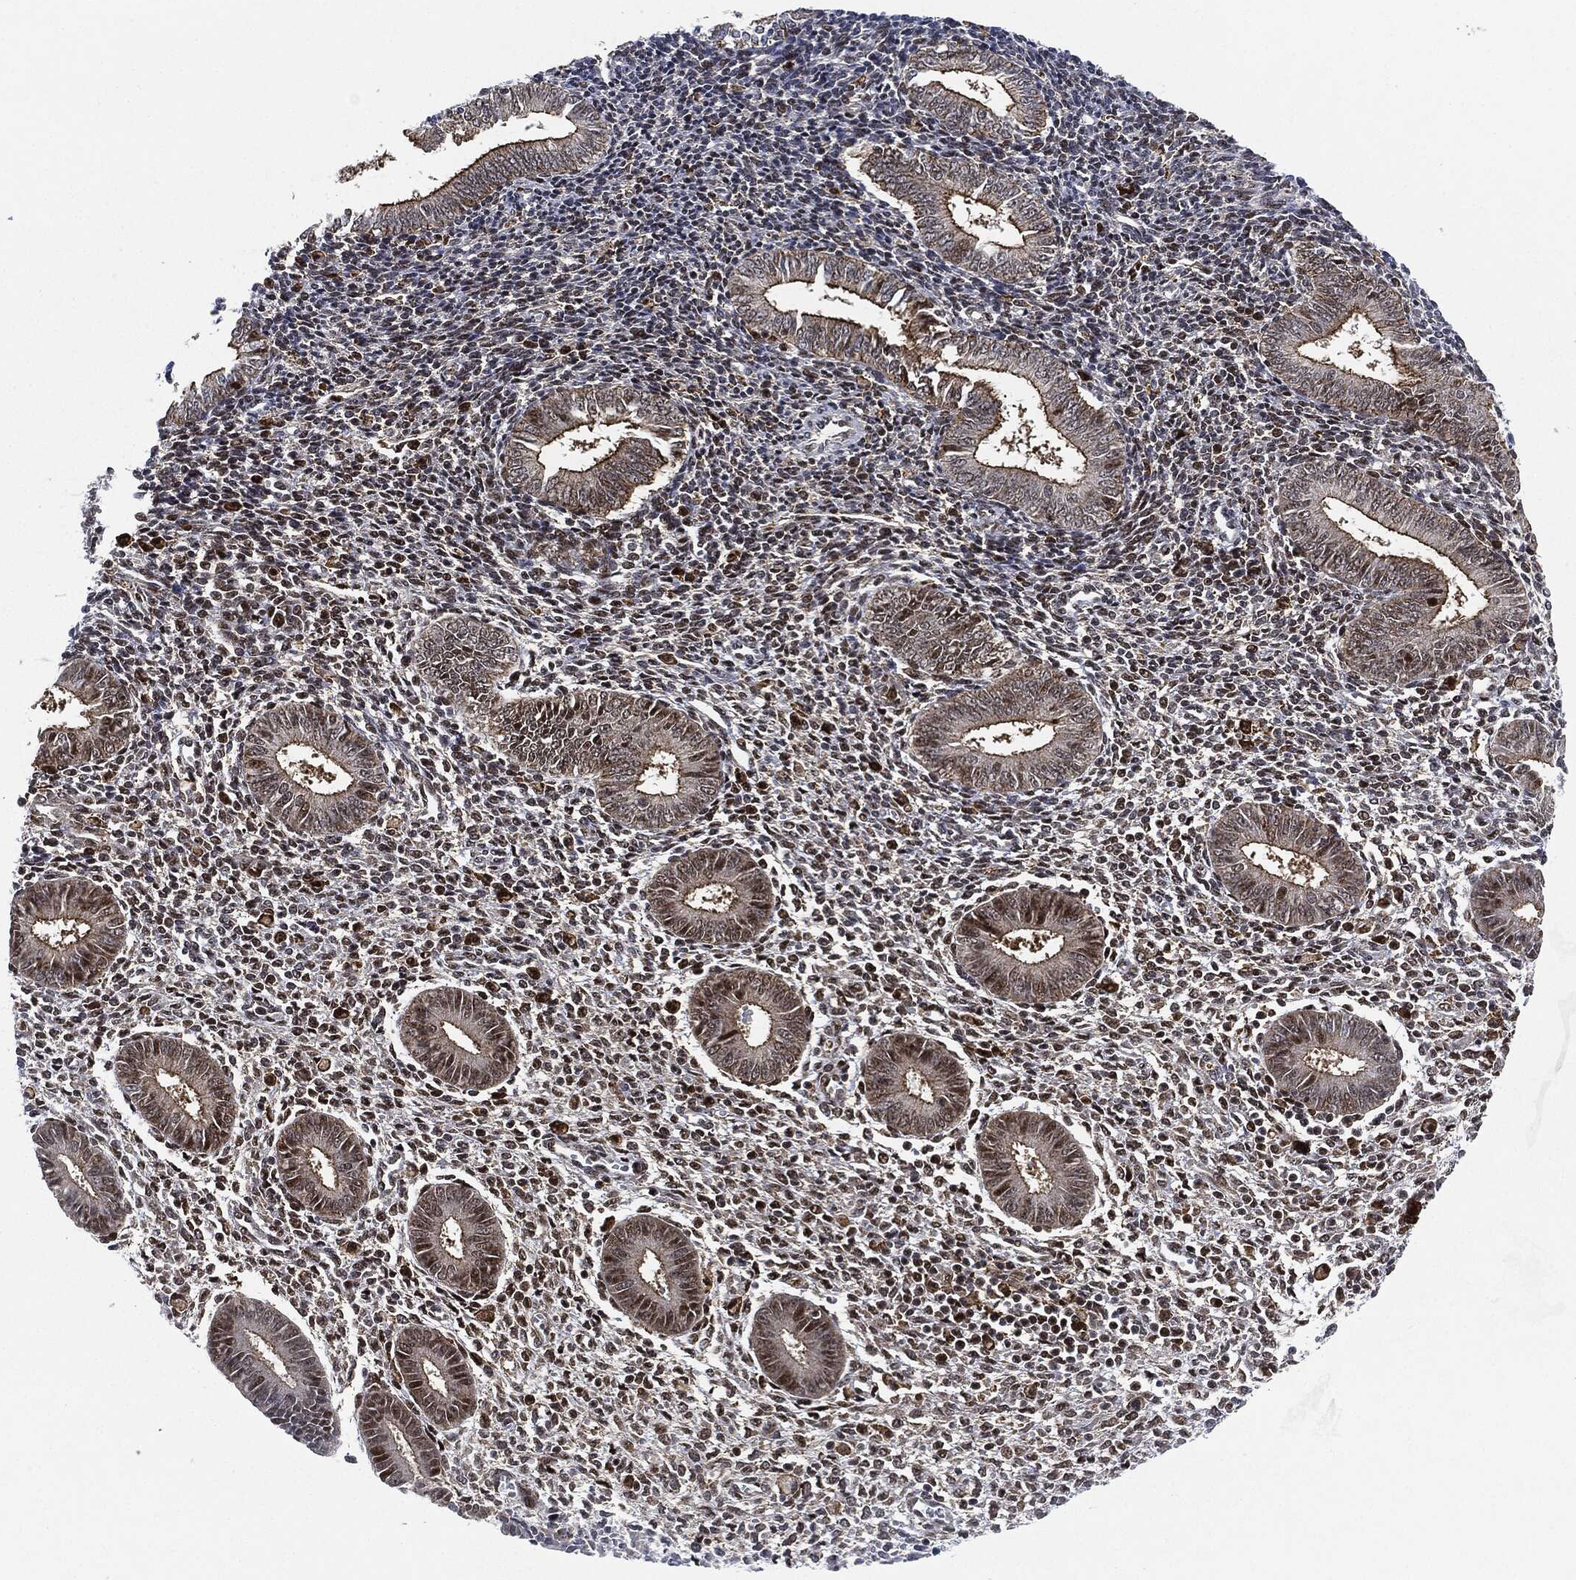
{"staining": {"intensity": "negative", "quantity": "none", "location": "none"}, "tissue": "endometrium", "cell_type": "Cells in endometrial stroma", "image_type": "normal", "snomed": [{"axis": "morphology", "description": "Normal tissue, NOS"}, {"axis": "topography", "description": "Endometrium"}], "caption": "Immunohistochemistry (IHC) micrograph of unremarkable endometrium: endometrium stained with DAB reveals no significant protein staining in cells in endometrial stroma.", "gene": "NANOS3", "patient": {"sex": "female", "age": 25}}